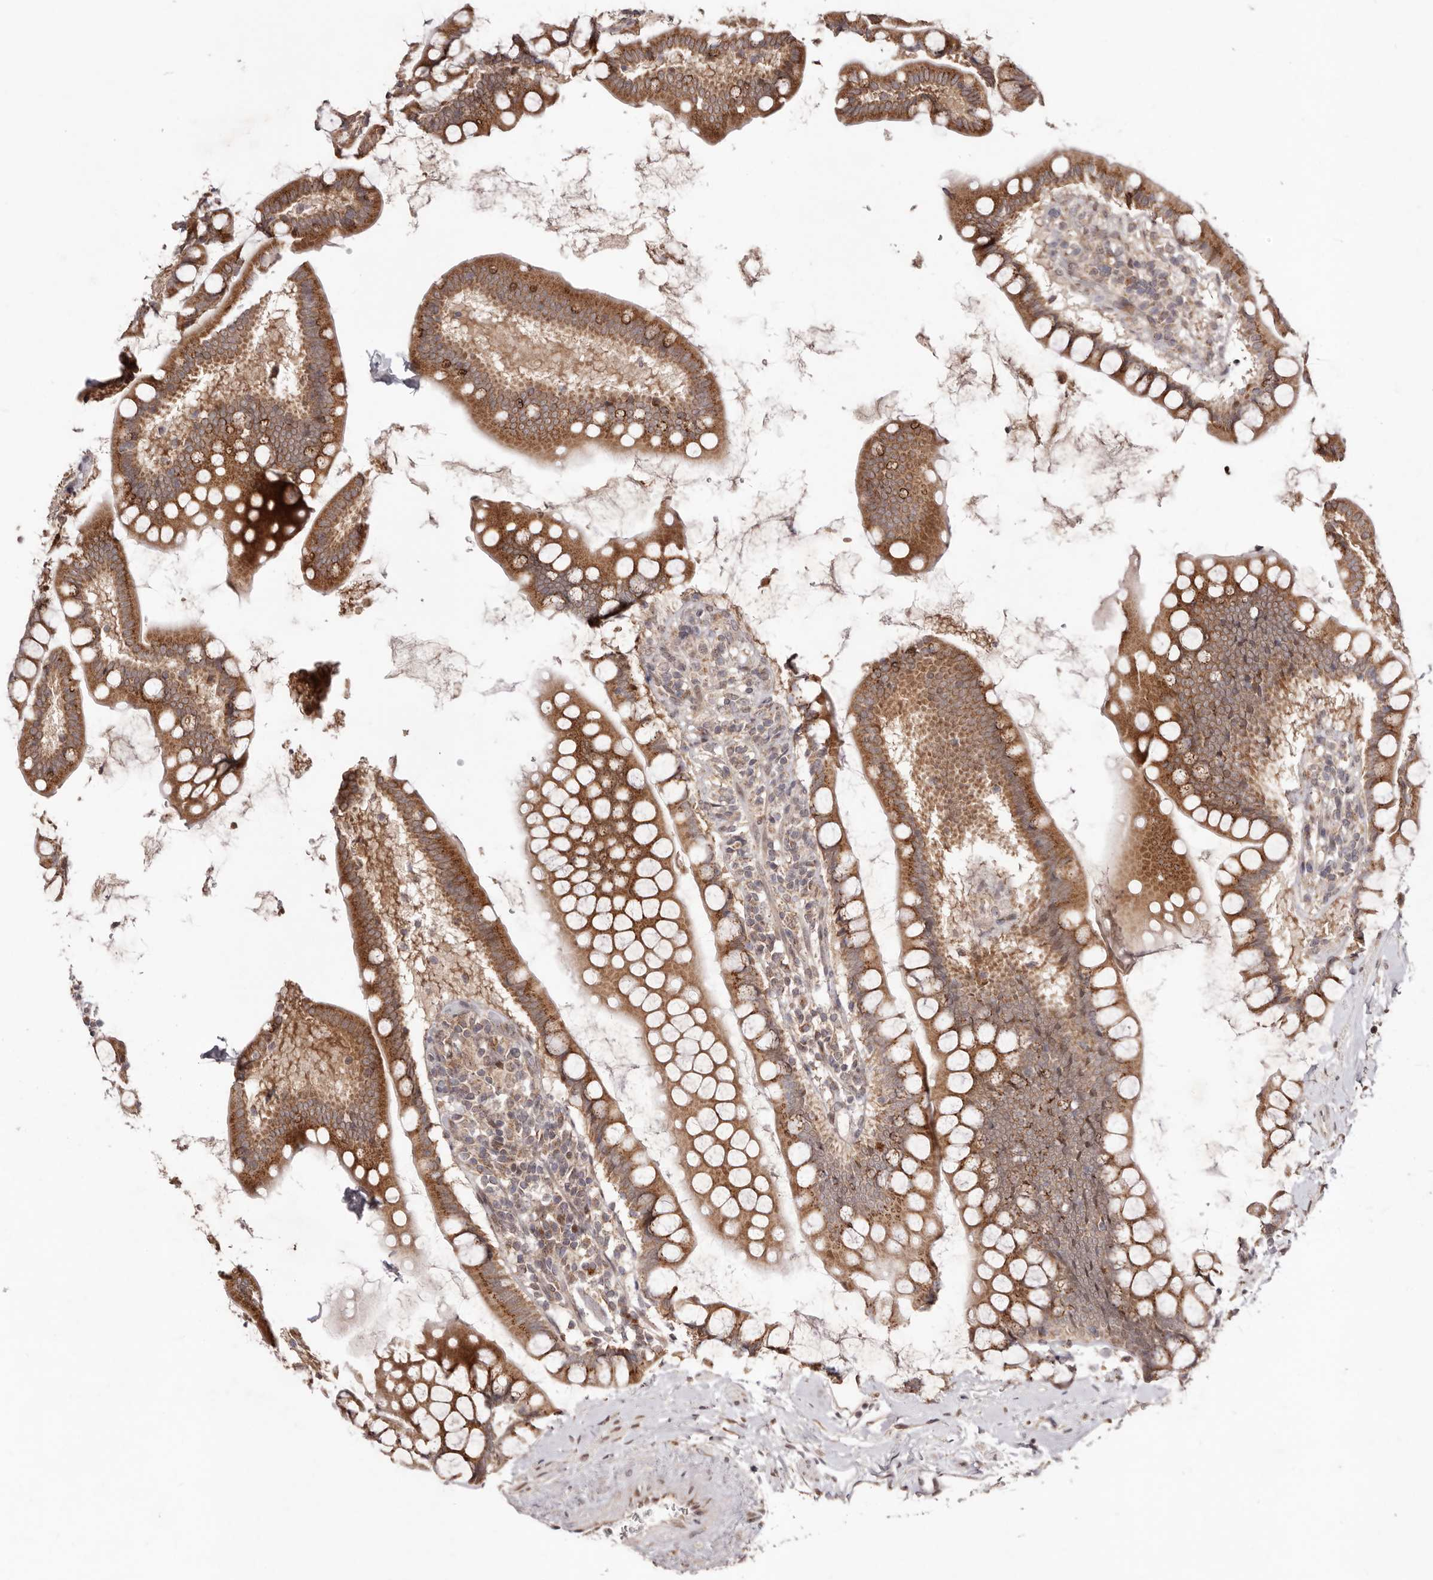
{"staining": {"intensity": "moderate", "quantity": ">75%", "location": "cytoplasmic/membranous"}, "tissue": "small intestine", "cell_type": "Glandular cells", "image_type": "normal", "snomed": [{"axis": "morphology", "description": "Normal tissue, NOS"}, {"axis": "topography", "description": "Small intestine"}], "caption": "Unremarkable small intestine exhibits moderate cytoplasmic/membranous positivity in approximately >75% of glandular cells, visualized by immunohistochemistry.", "gene": "EGR3", "patient": {"sex": "female", "age": 84}}